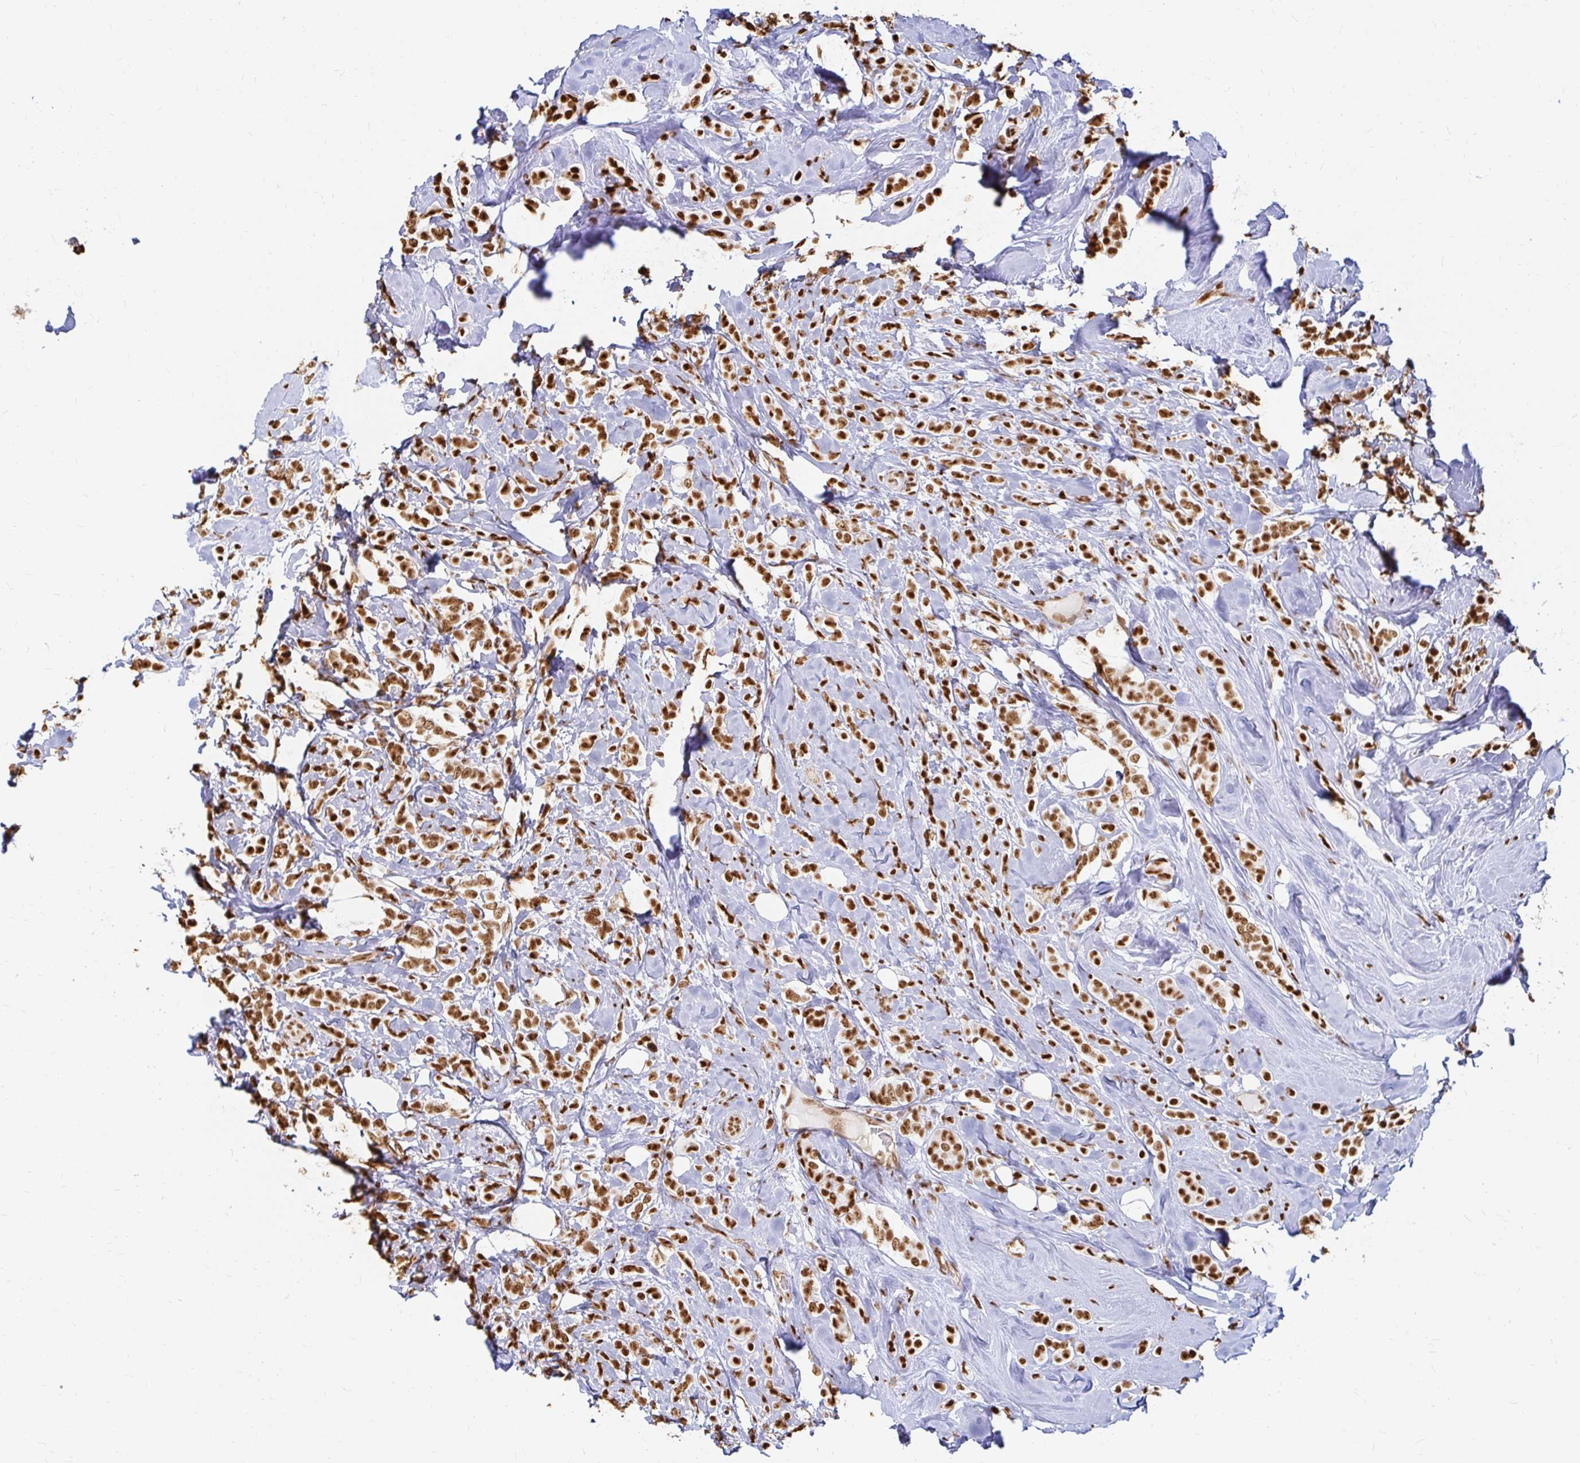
{"staining": {"intensity": "strong", "quantity": ">75%", "location": "nuclear"}, "tissue": "breast cancer", "cell_type": "Tumor cells", "image_type": "cancer", "snomed": [{"axis": "morphology", "description": "Lobular carcinoma"}, {"axis": "topography", "description": "Breast"}], "caption": "The photomicrograph reveals a brown stain indicating the presence of a protein in the nuclear of tumor cells in lobular carcinoma (breast).", "gene": "HNRNPU", "patient": {"sex": "female", "age": 49}}